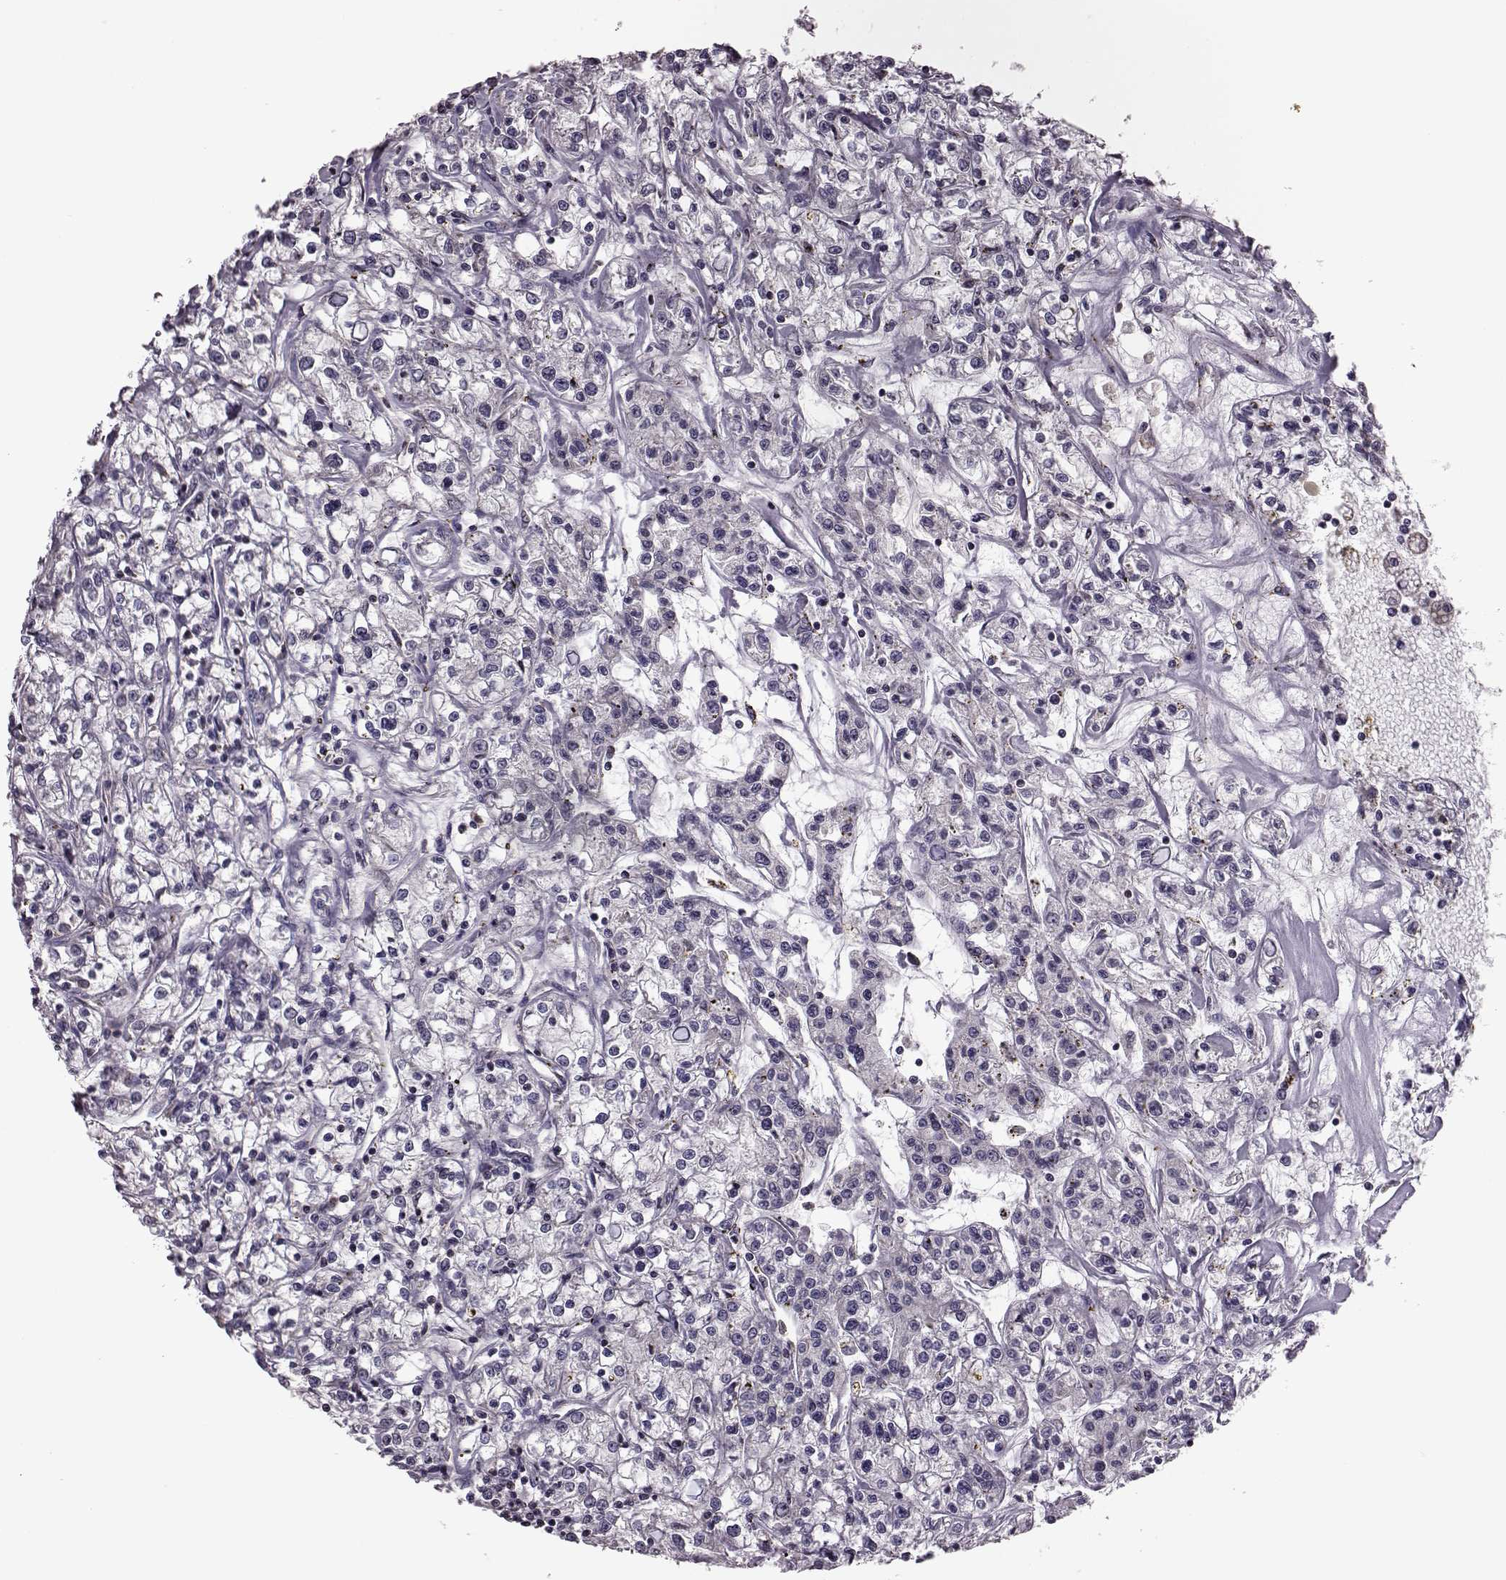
{"staining": {"intensity": "negative", "quantity": "none", "location": "none"}, "tissue": "renal cancer", "cell_type": "Tumor cells", "image_type": "cancer", "snomed": [{"axis": "morphology", "description": "Adenocarcinoma, NOS"}, {"axis": "topography", "description": "Kidney"}], "caption": "Tumor cells are negative for protein expression in human adenocarcinoma (renal).", "gene": "CDC42SE1", "patient": {"sex": "female", "age": 59}}